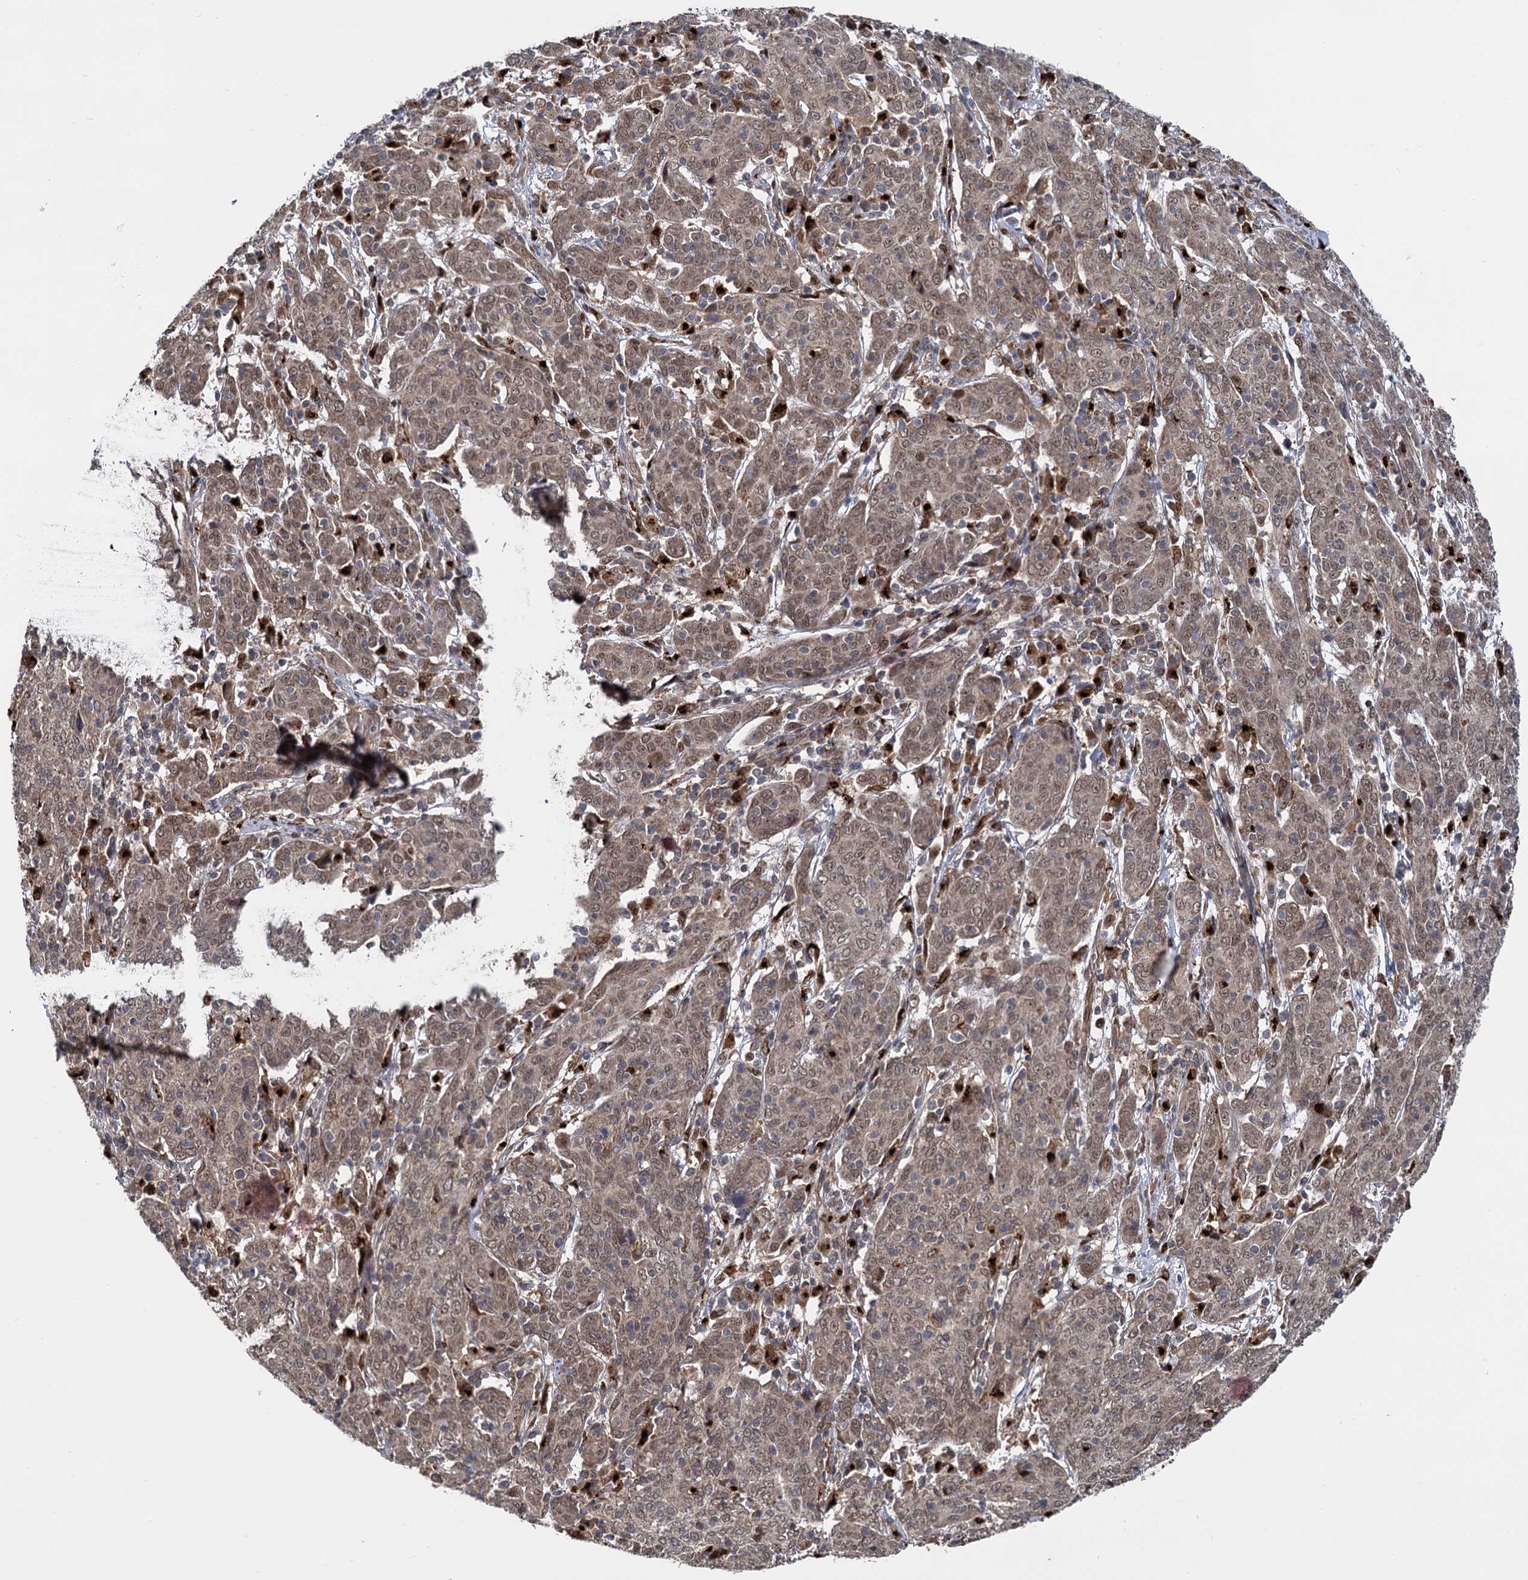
{"staining": {"intensity": "weak", "quantity": ">75%", "location": "cytoplasmic/membranous,nuclear"}, "tissue": "cervical cancer", "cell_type": "Tumor cells", "image_type": "cancer", "snomed": [{"axis": "morphology", "description": "Squamous cell carcinoma, NOS"}, {"axis": "topography", "description": "Cervix"}], "caption": "High-power microscopy captured an IHC micrograph of cervical cancer, revealing weak cytoplasmic/membranous and nuclear staining in about >75% of tumor cells. The staining was performed using DAB (3,3'-diaminobenzidine), with brown indicating positive protein expression. Nuclei are stained blue with hematoxylin.", "gene": "GAL3ST4", "patient": {"sex": "female", "age": 67}}